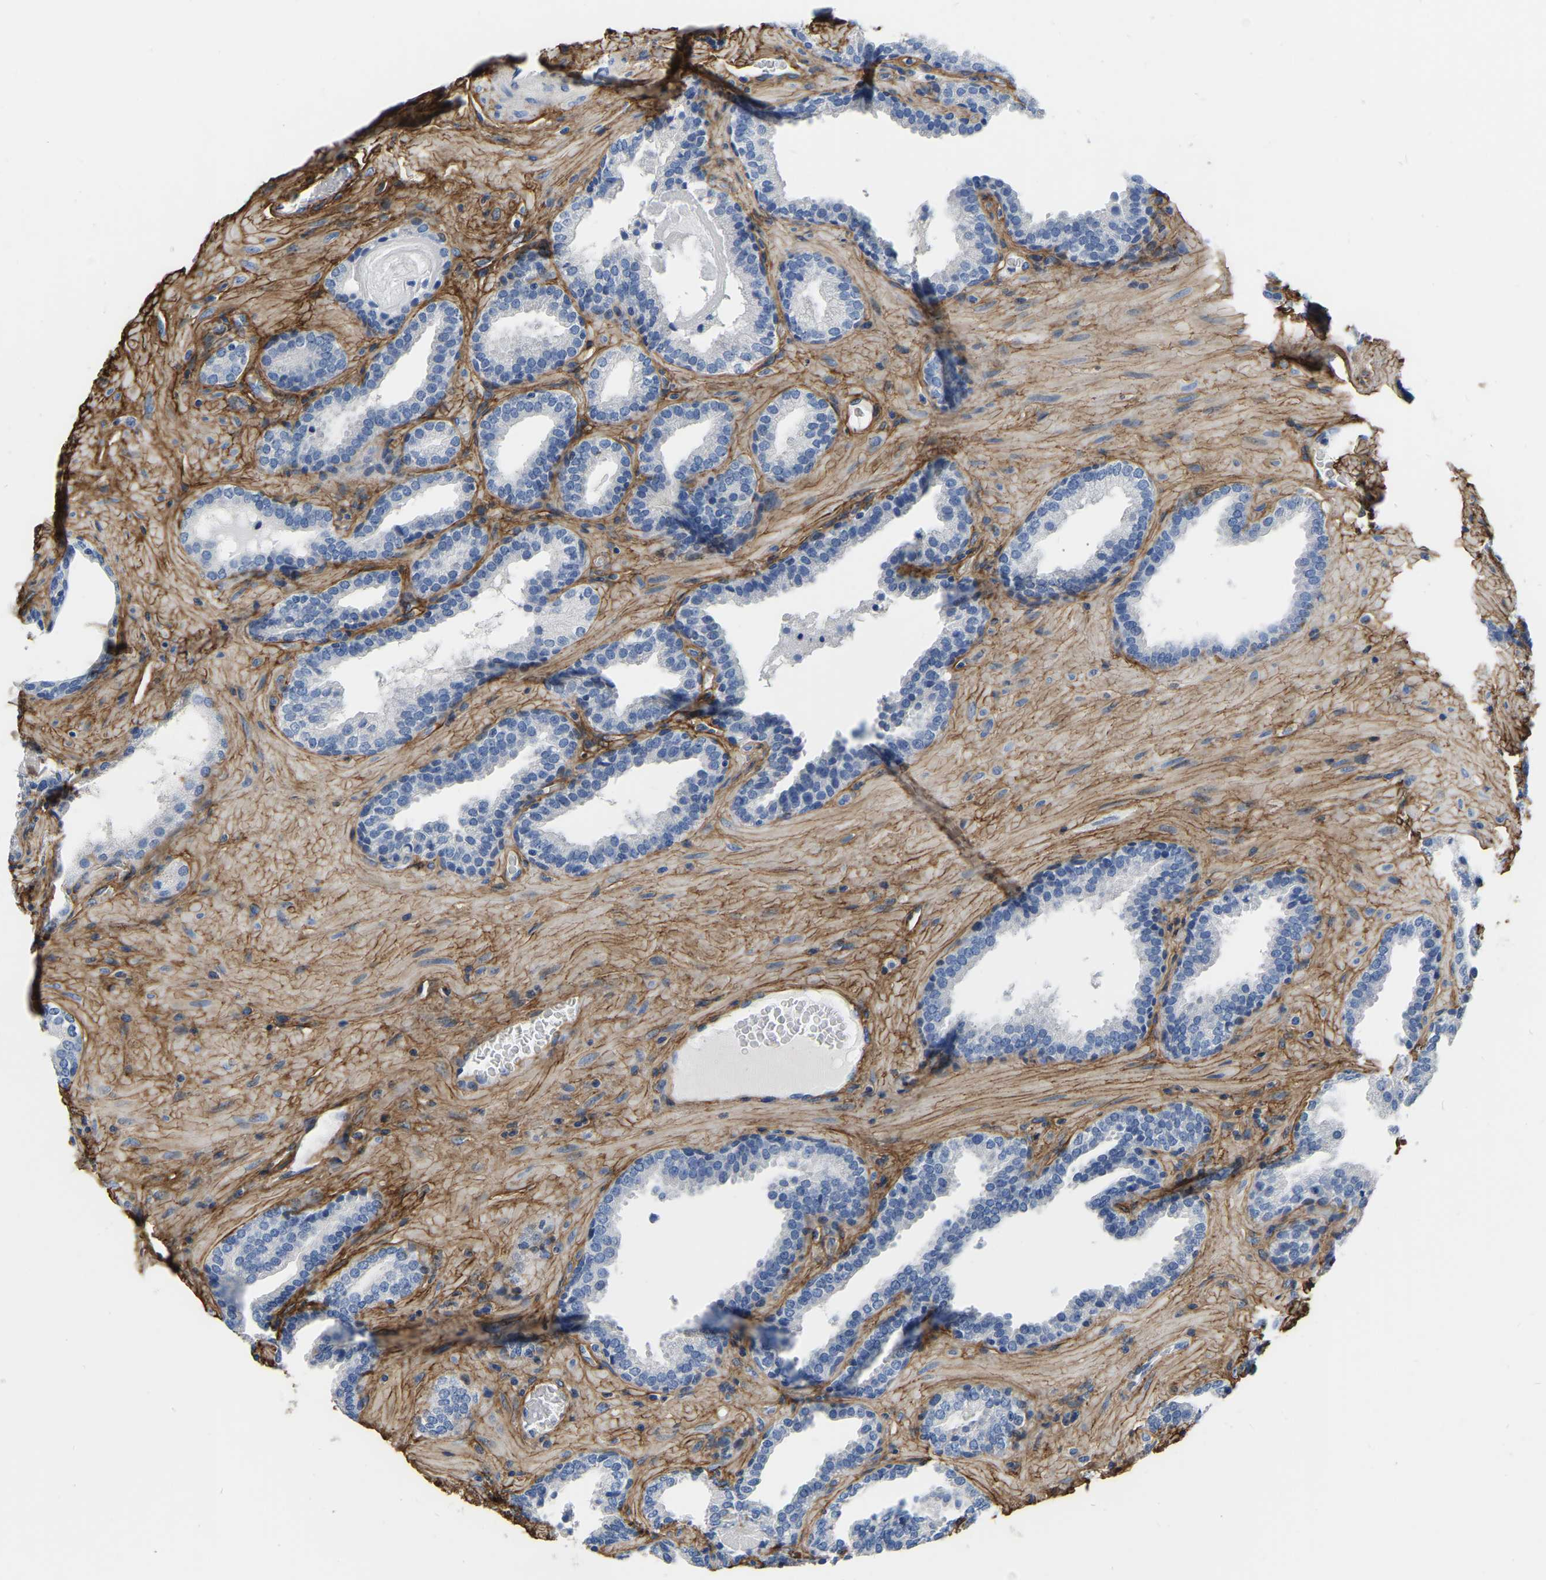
{"staining": {"intensity": "negative", "quantity": "none", "location": "none"}, "tissue": "prostate", "cell_type": "Glandular cells", "image_type": "normal", "snomed": [{"axis": "morphology", "description": "Normal tissue, NOS"}, {"axis": "topography", "description": "Prostate"}], "caption": "The immunohistochemistry histopathology image has no significant positivity in glandular cells of prostate.", "gene": "COL6A1", "patient": {"sex": "male", "age": 51}}